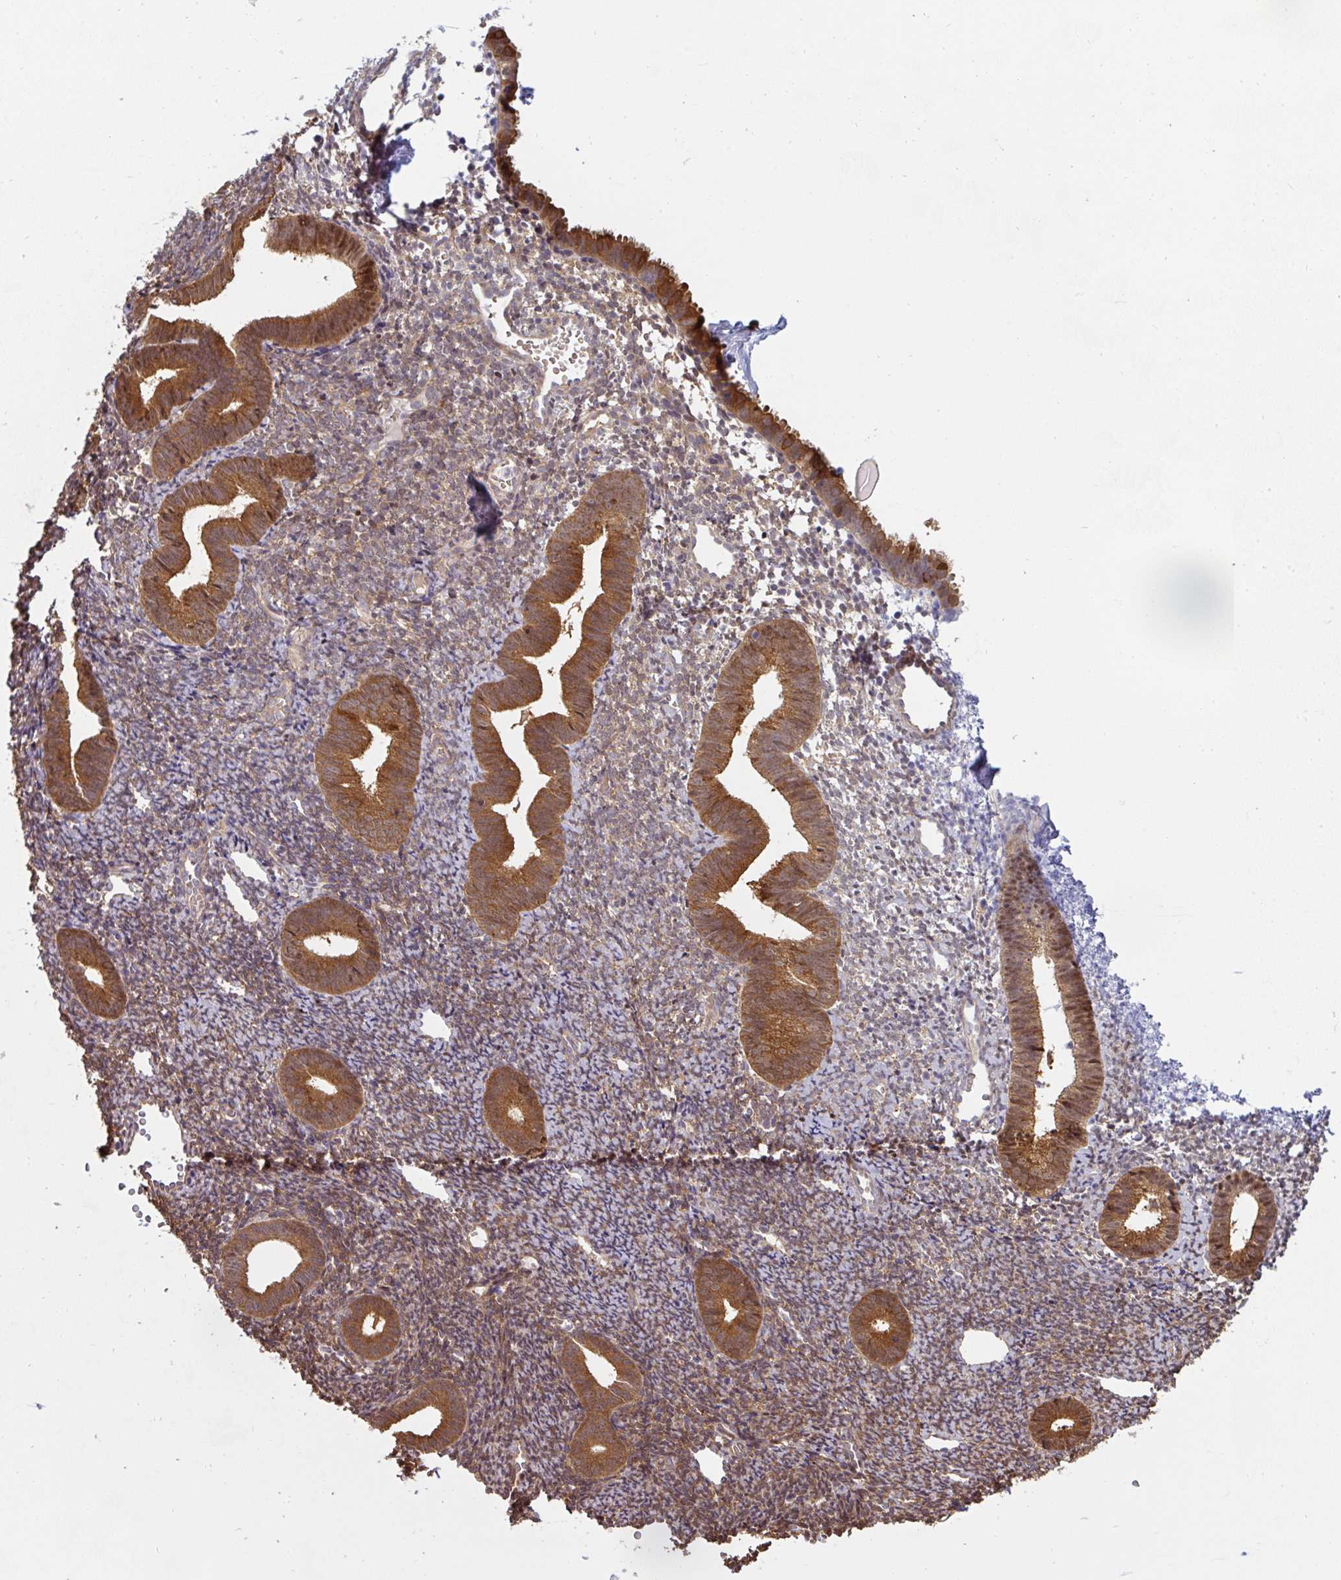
{"staining": {"intensity": "moderate", "quantity": ">75%", "location": "cytoplasmic/membranous"}, "tissue": "endometrium", "cell_type": "Cells in endometrial stroma", "image_type": "normal", "snomed": [{"axis": "morphology", "description": "Normal tissue, NOS"}, {"axis": "topography", "description": "Endometrium"}], "caption": "Protein expression analysis of benign endometrium reveals moderate cytoplasmic/membranous positivity in about >75% of cells in endometrial stroma. The staining was performed using DAB to visualize the protein expression in brown, while the nuclei were stained in blue with hematoxylin (Magnification: 20x).", "gene": "ST13", "patient": {"sex": "female", "age": 39}}